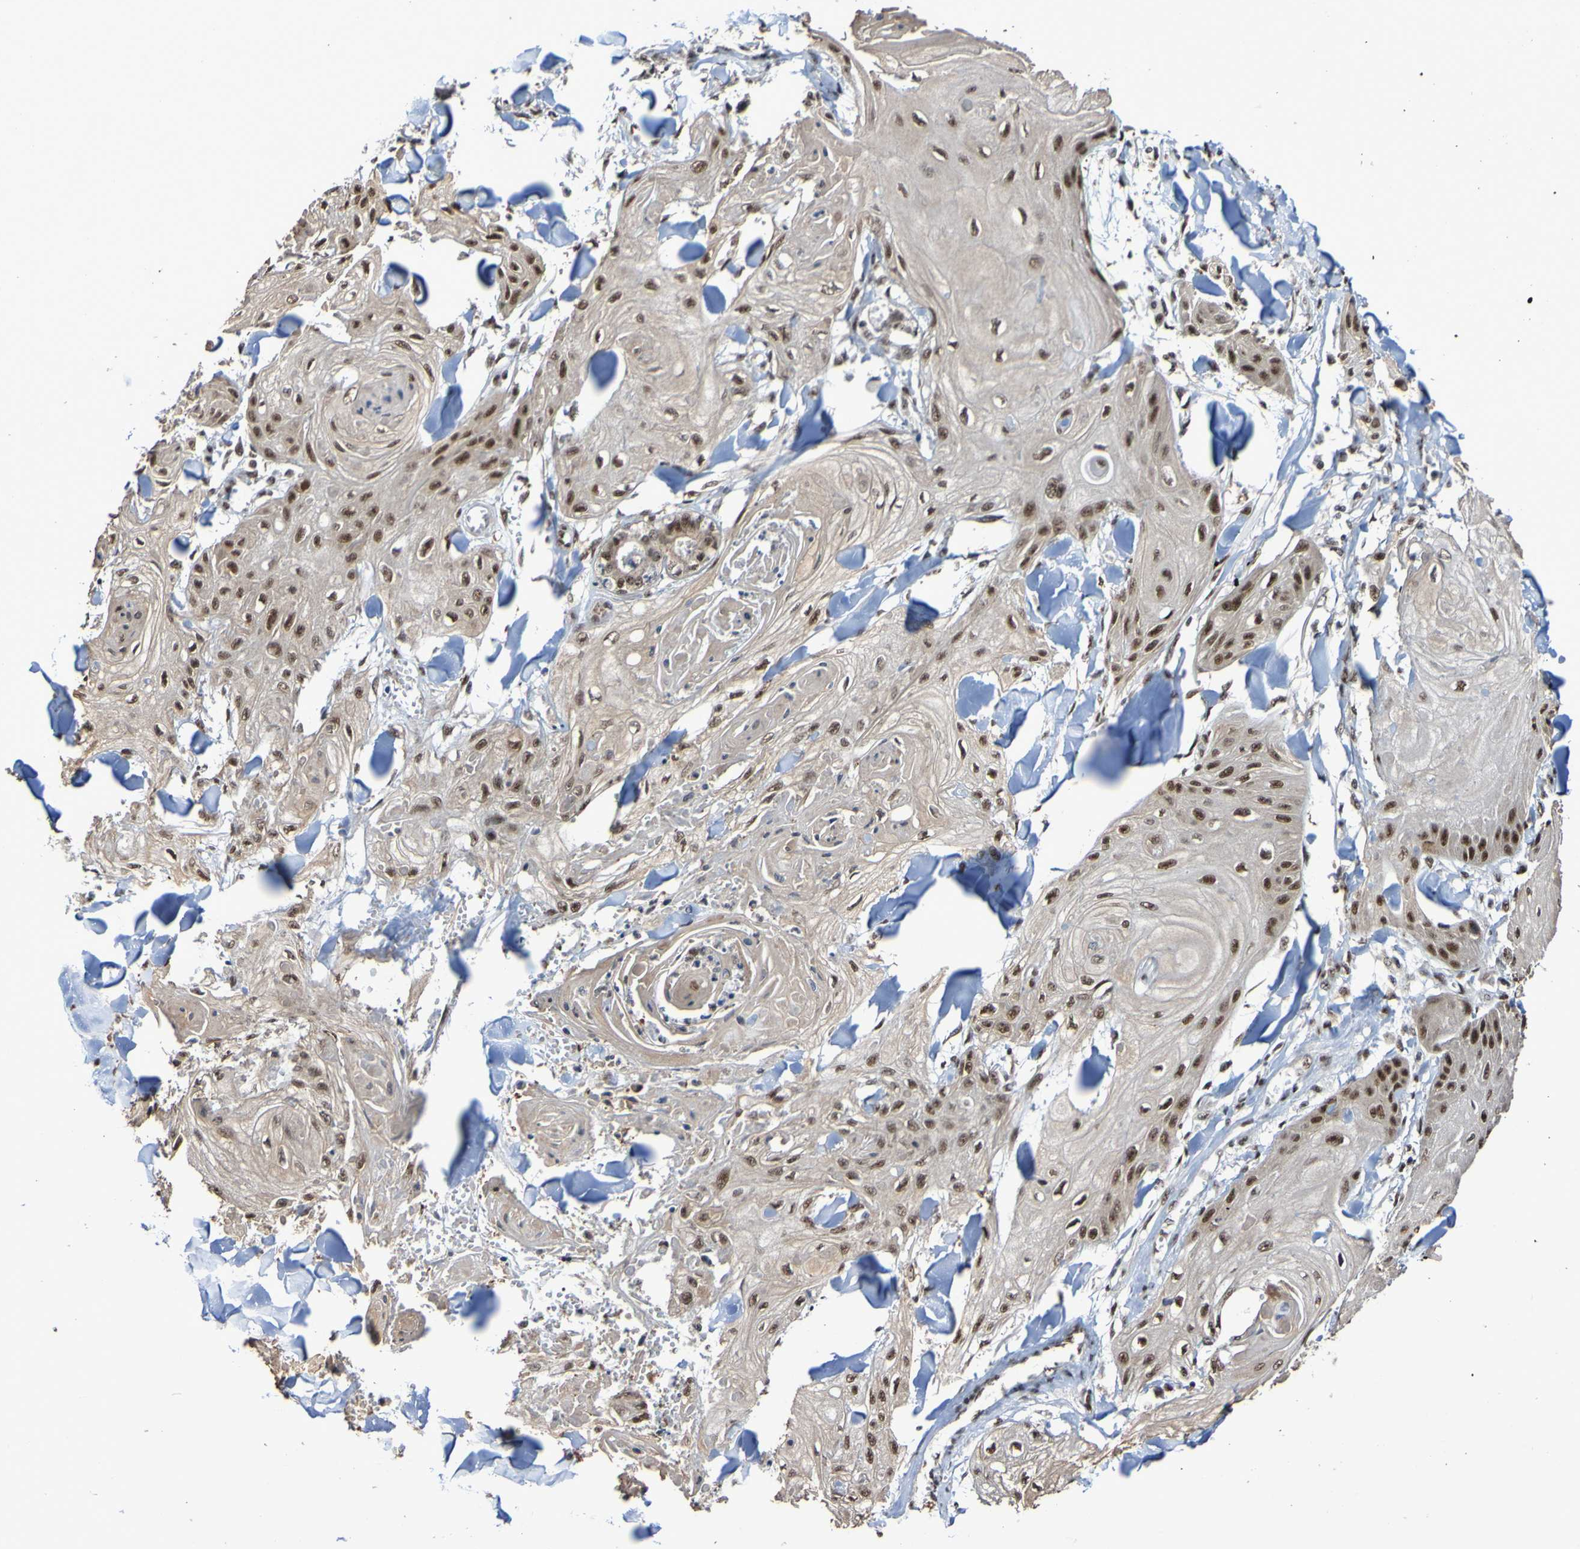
{"staining": {"intensity": "strong", "quantity": ">75%", "location": "nuclear"}, "tissue": "skin cancer", "cell_type": "Tumor cells", "image_type": "cancer", "snomed": [{"axis": "morphology", "description": "Squamous cell carcinoma, NOS"}, {"axis": "topography", "description": "Skin"}], "caption": "Skin cancer stained with a protein marker shows strong staining in tumor cells.", "gene": "CDC5L", "patient": {"sex": "male", "age": 74}}